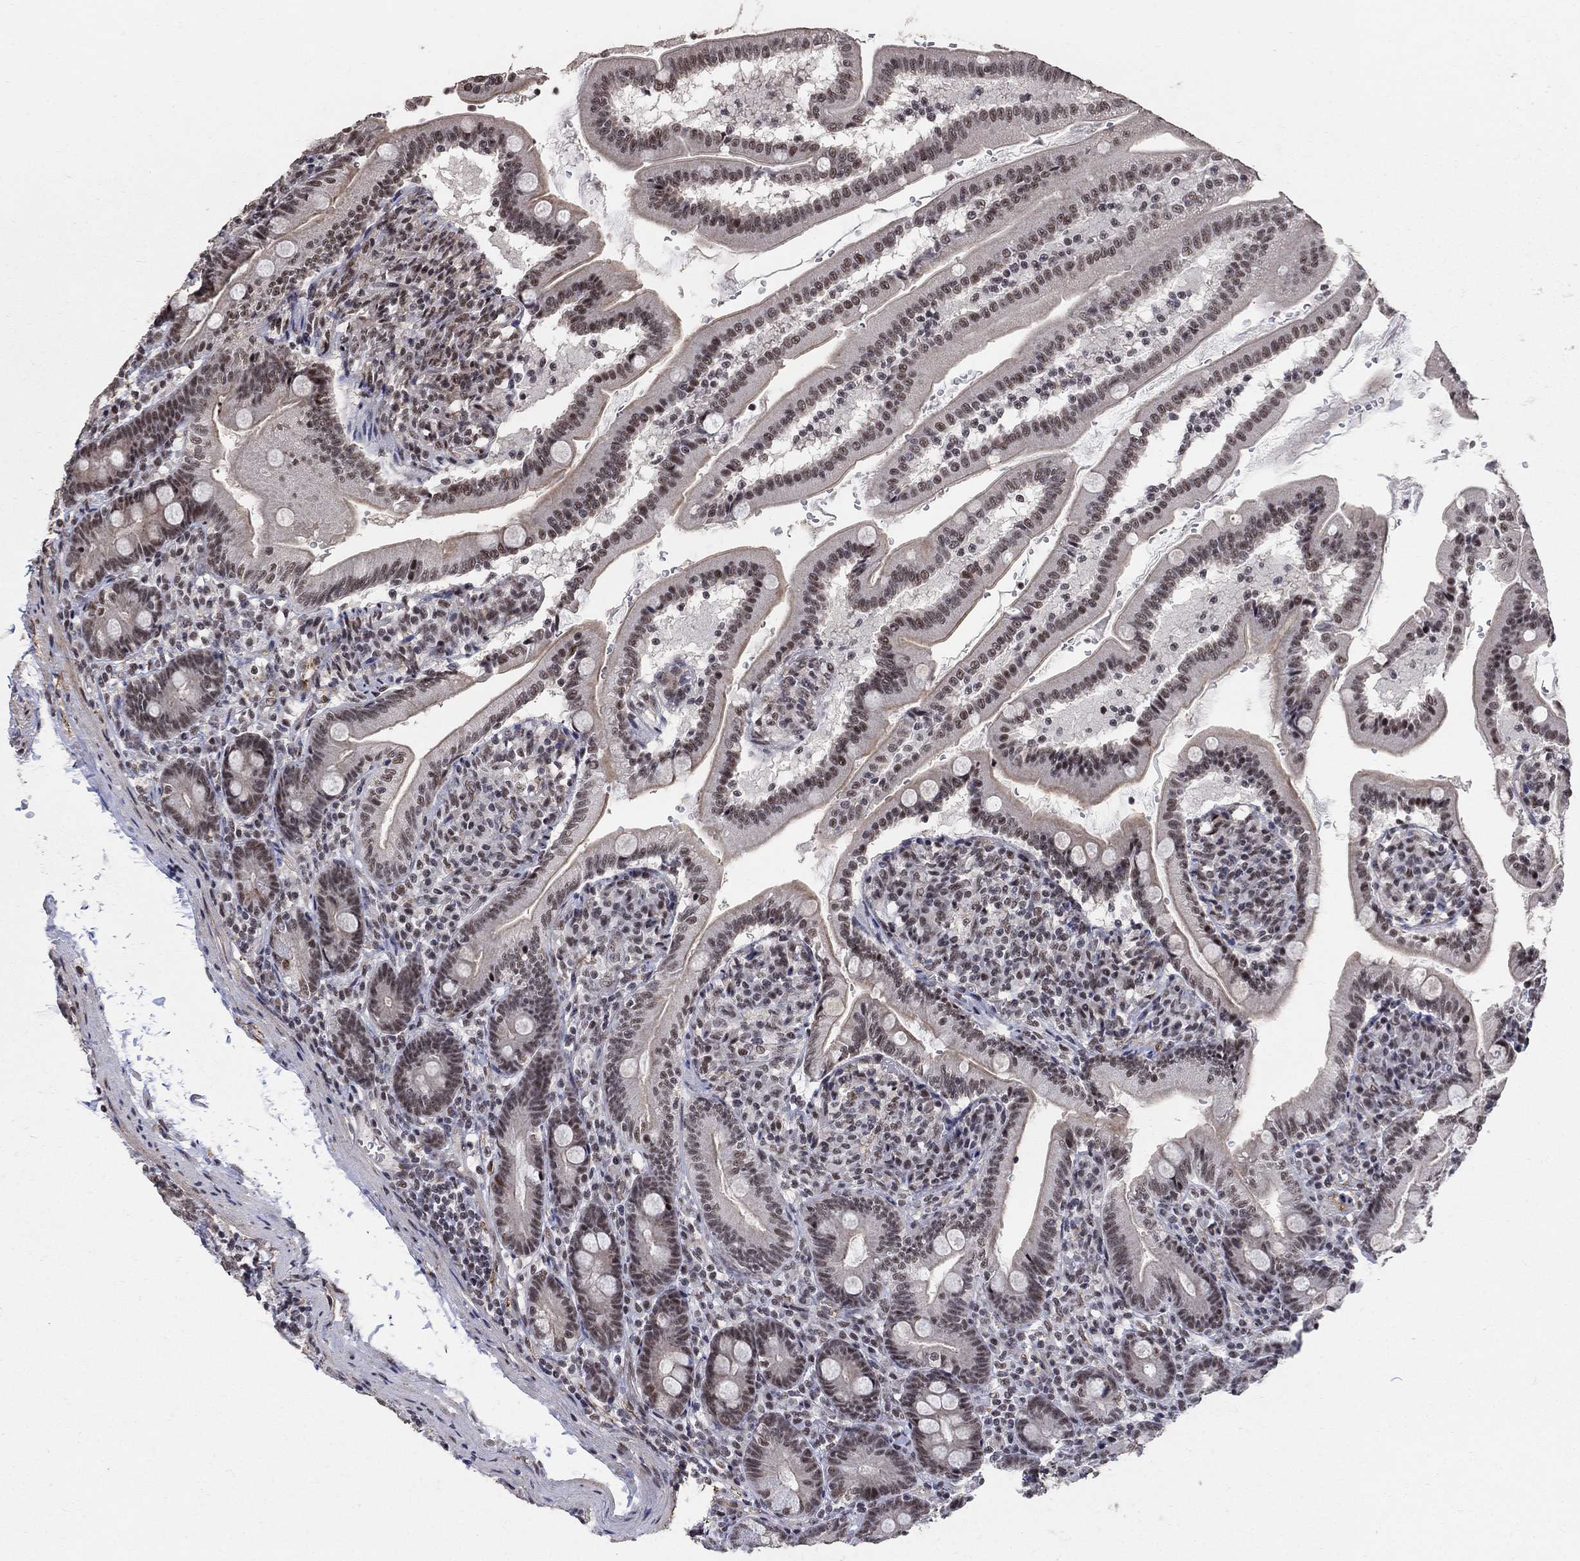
{"staining": {"intensity": "moderate", "quantity": "25%-75%", "location": "nuclear"}, "tissue": "duodenum", "cell_type": "Glandular cells", "image_type": "normal", "snomed": [{"axis": "morphology", "description": "Normal tissue, NOS"}, {"axis": "topography", "description": "Duodenum"}], "caption": "High-magnification brightfield microscopy of benign duodenum stained with DAB (3,3'-diaminobenzidine) (brown) and counterstained with hematoxylin (blue). glandular cells exhibit moderate nuclear expression is appreciated in about25%-75% of cells. (Stains: DAB (3,3'-diaminobenzidine) in brown, nuclei in blue, Microscopy: brightfield microscopy at high magnification).", "gene": "PNISR", "patient": {"sex": "female", "age": 67}}